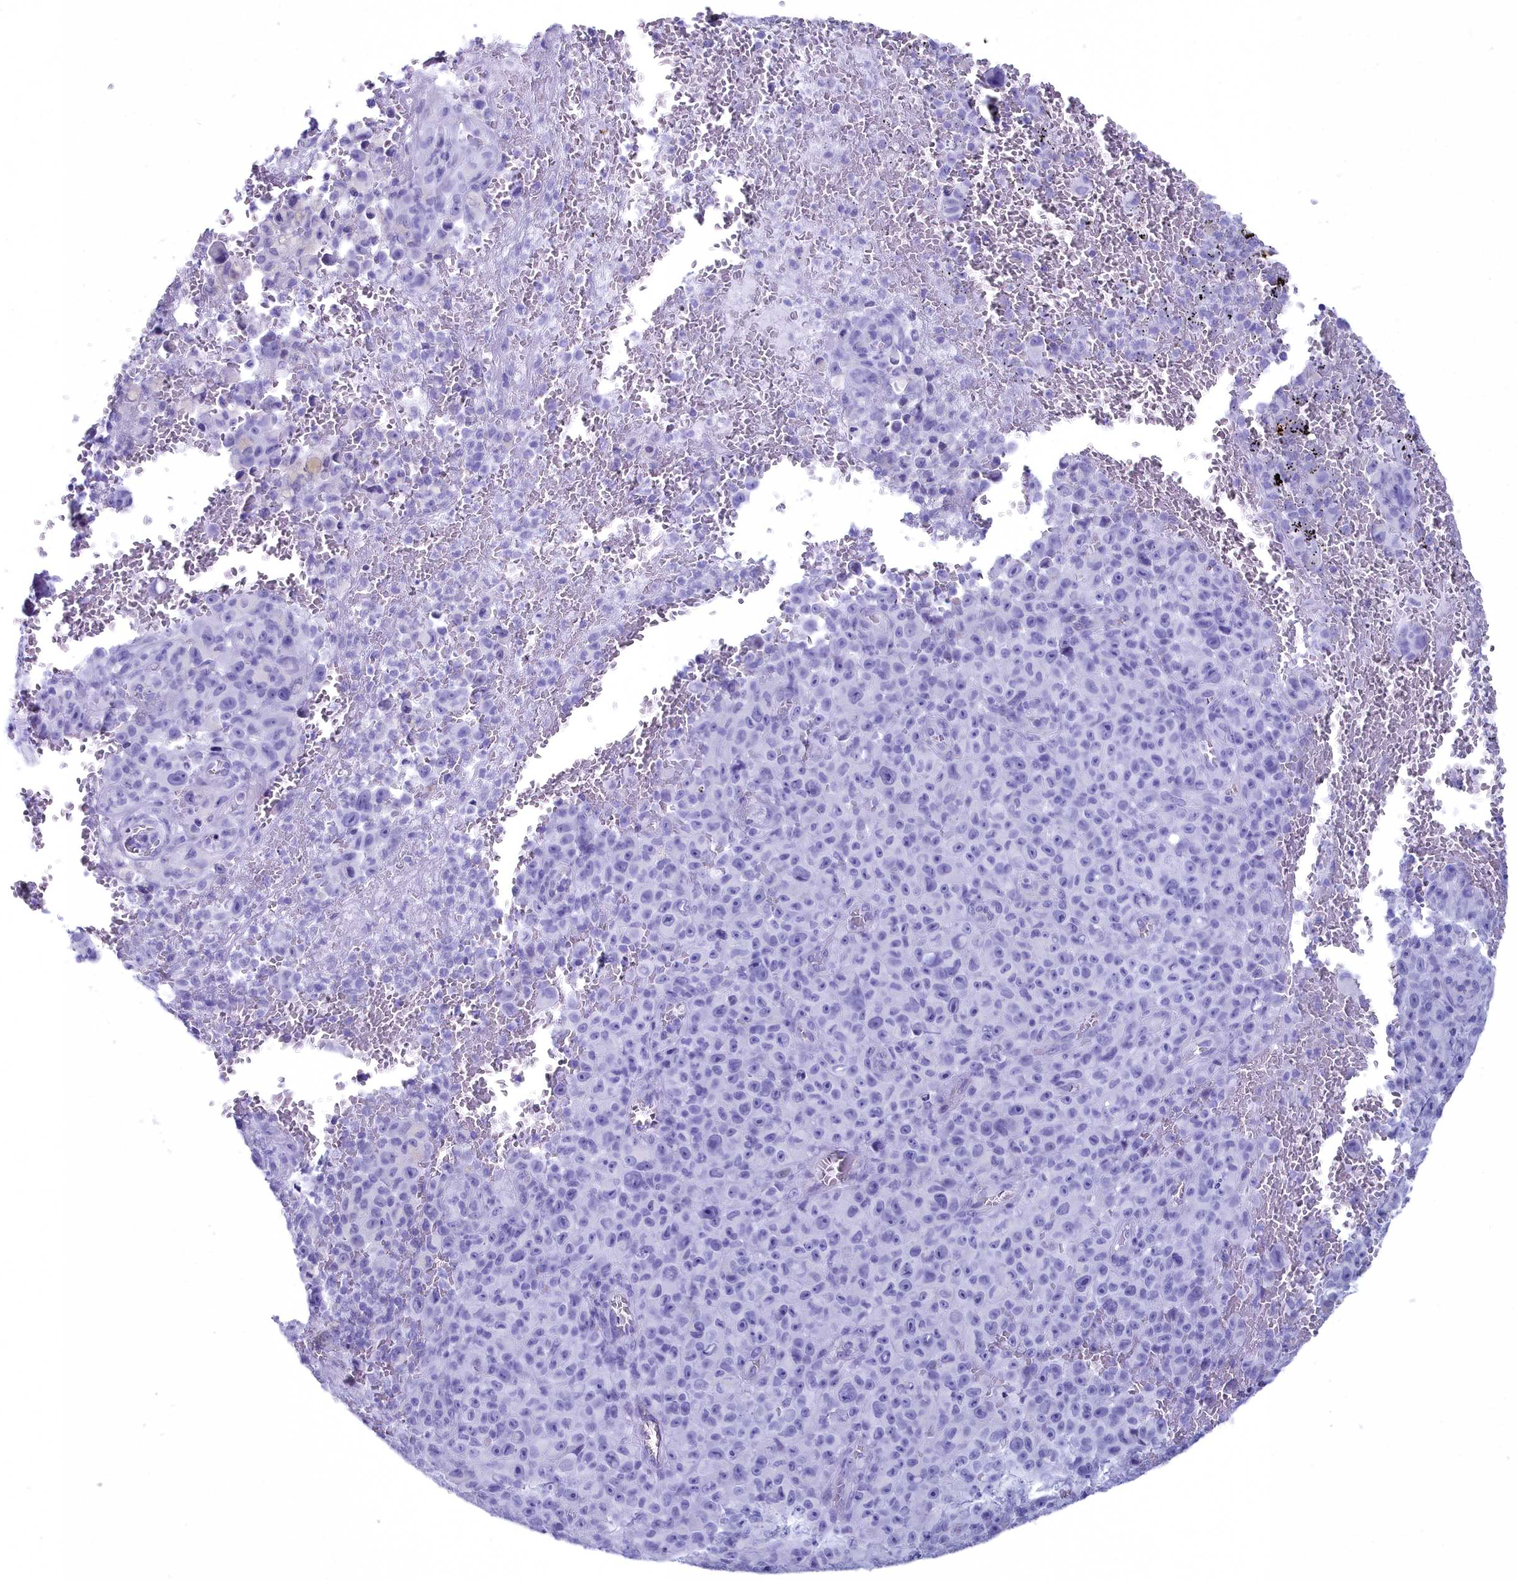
{"staining": {"intensity": "negative", "quantity": "none", "location": "none"}, "tissue": "melanoma", "cell_type": "Tumor cells", "image_type": "cancer", "snomed": [{"axis": "morphology", "description": "Malignant melanoma, NOS"}, {"axis": "topography", "description": "Skin"}], "caption": "Tumor cells show no significant positivity in melanoma.", "gene": "MAP6", "patient": {"sex": "female", "age": 82}}